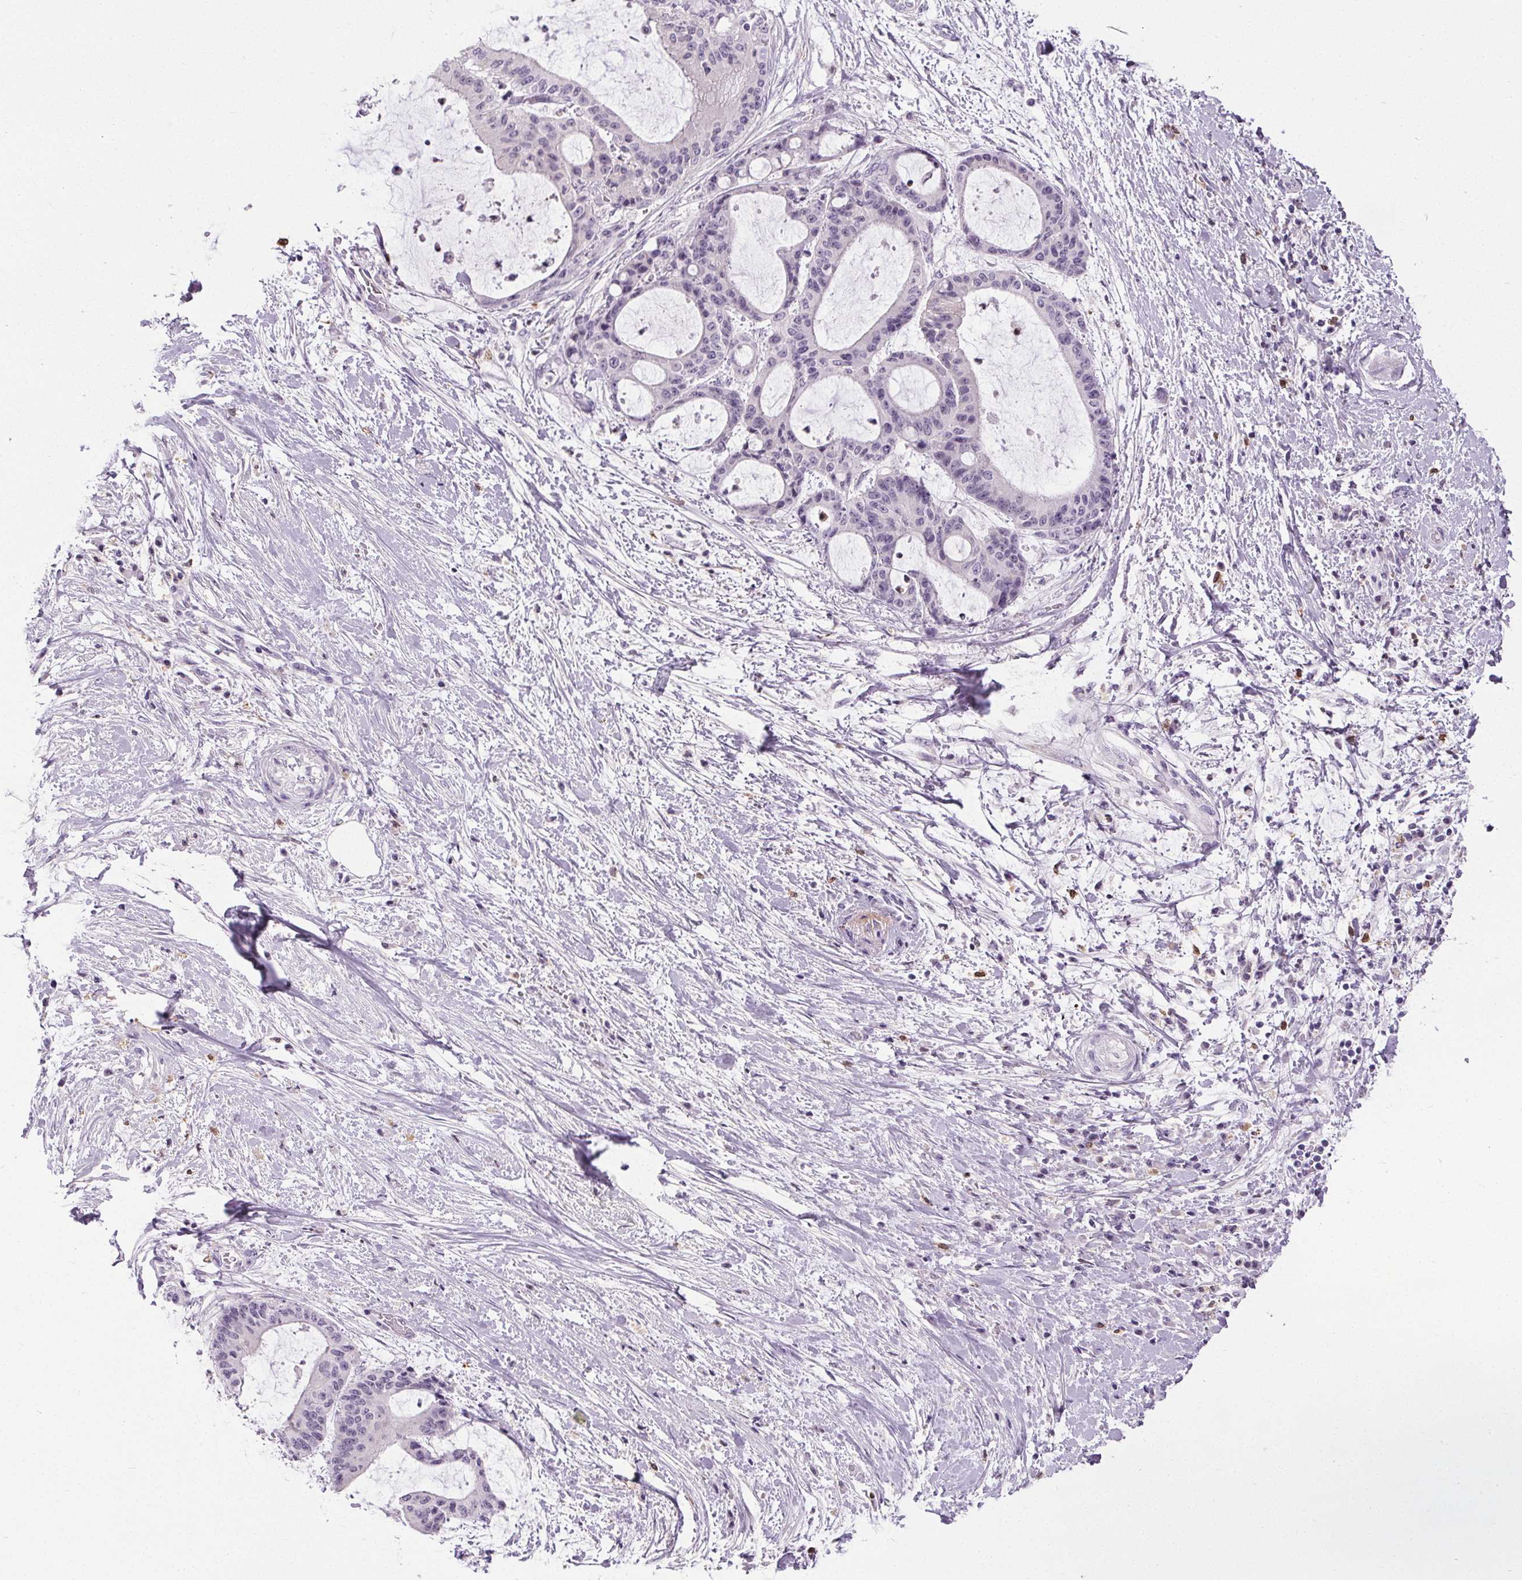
{"staining": {"intensity": "negative", "quantity": "none", "location": "none"}, "tissue": "liver cancer", "cell_type": "Tumor cells", "image_type": "cancer", "snomed": [{"axis": "morphology", "description": "Cholangiocarcinoma"}, {"axis": "topography", "description": "Liver"}], "caption": "This is an IHC photomicrograph of human liver cancer. There is no positivity in tumor cells.", "gene": "TMEM240", "patient": {"sex": "female", "age": 73}}